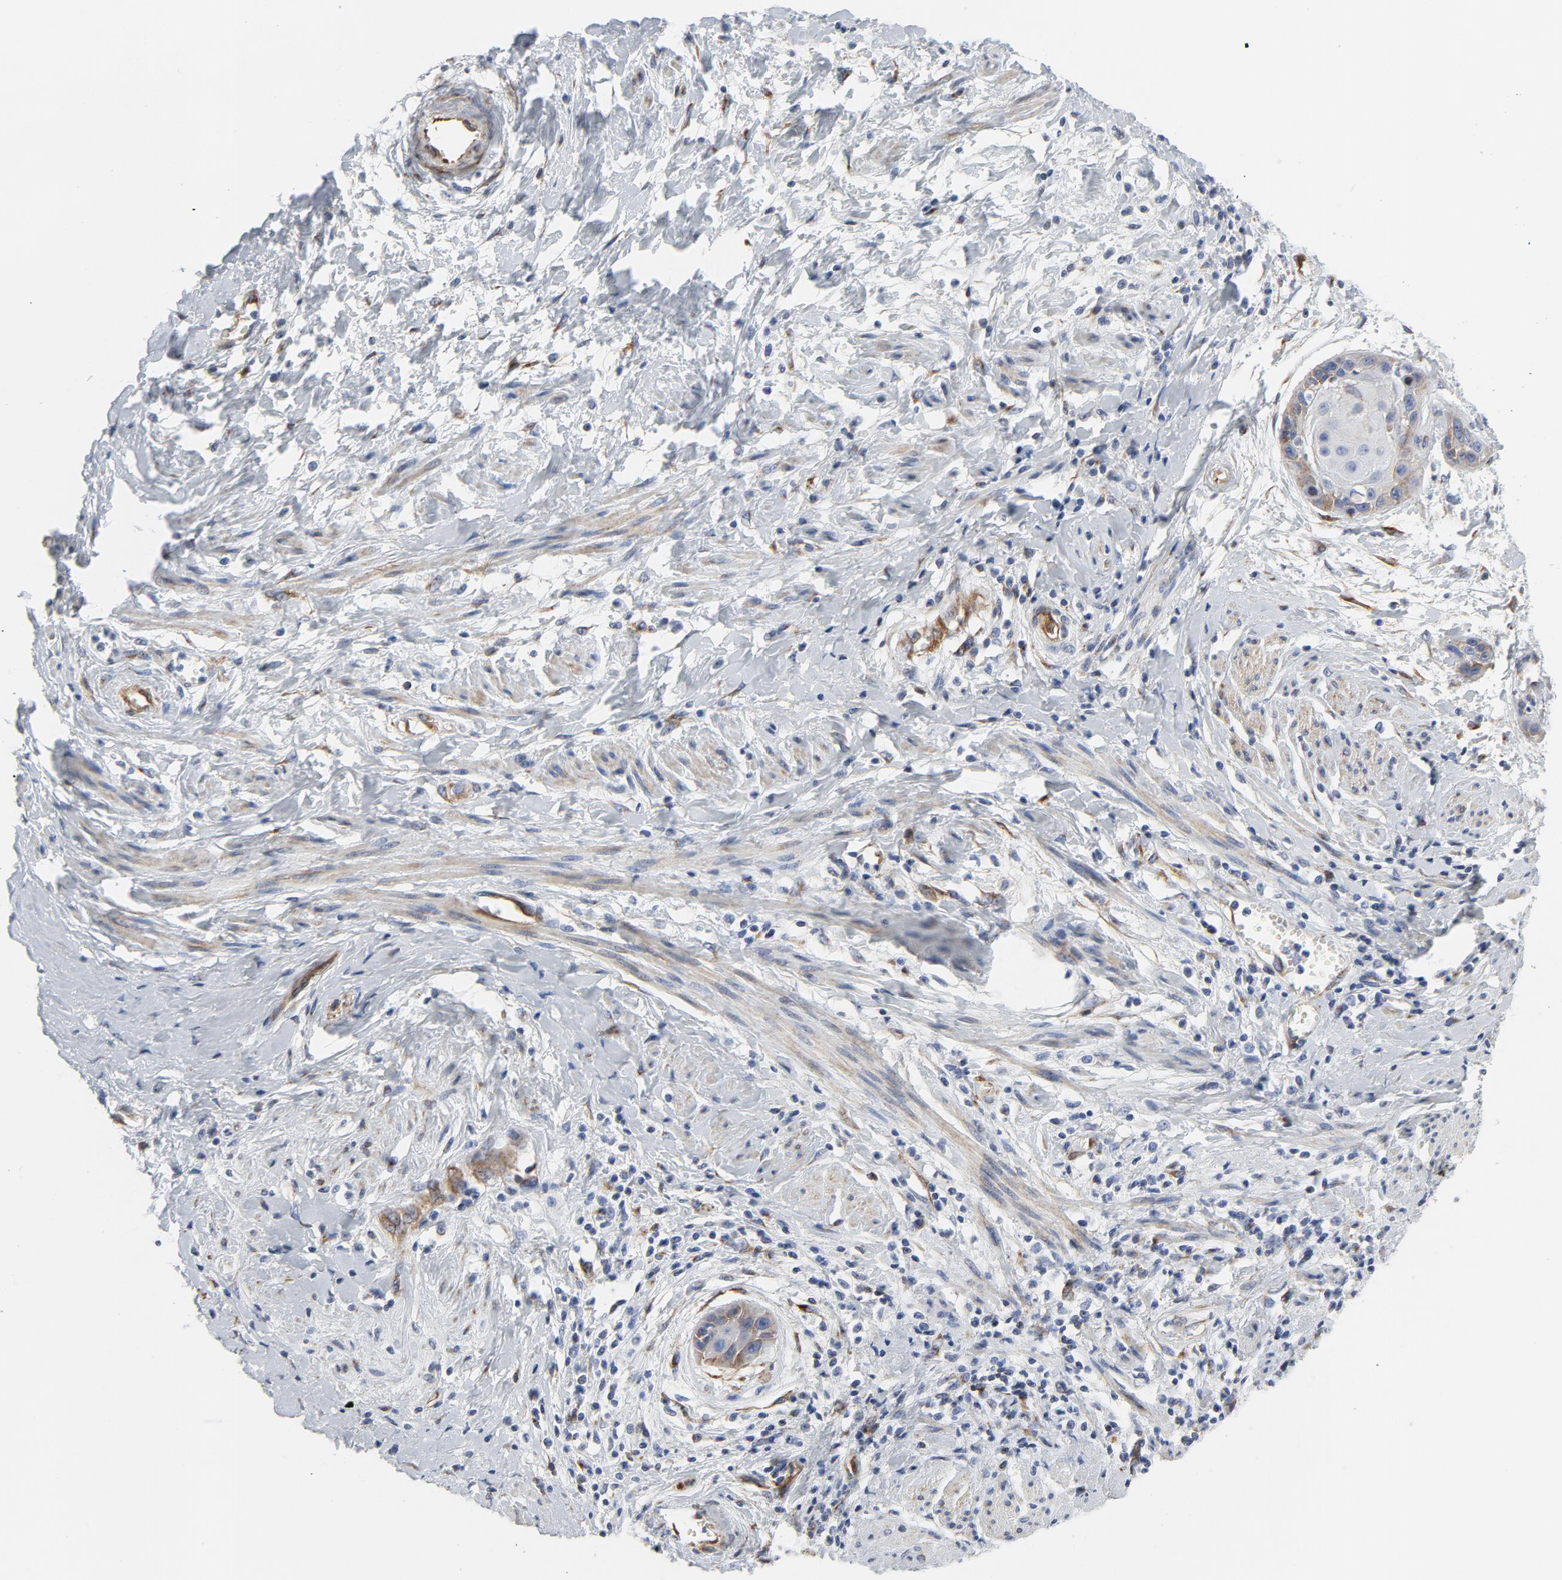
{"staining": {"intensity": "weak", "quantity": "<25%", "location": "cytoplasmic/membranous"}, "tissue": "cervical cancer", "cell_type": "Tumor cells", "image_type": "cancer", "snomed": [{"axis": "morphology", "description": "Squamous cell carcinoma, NOS"}, {"axis": "topography", "description": "Cervix"}], "caption": "Tumor cells are negative for brown protein staining in cervical cancer (squamous cell carcinoma). (Brightfield microscopy of DAB immunohistochemistry (IHC) at high magnification).", "gene": "TUBB1", "patient": {"sex": "female", "age": 57}}